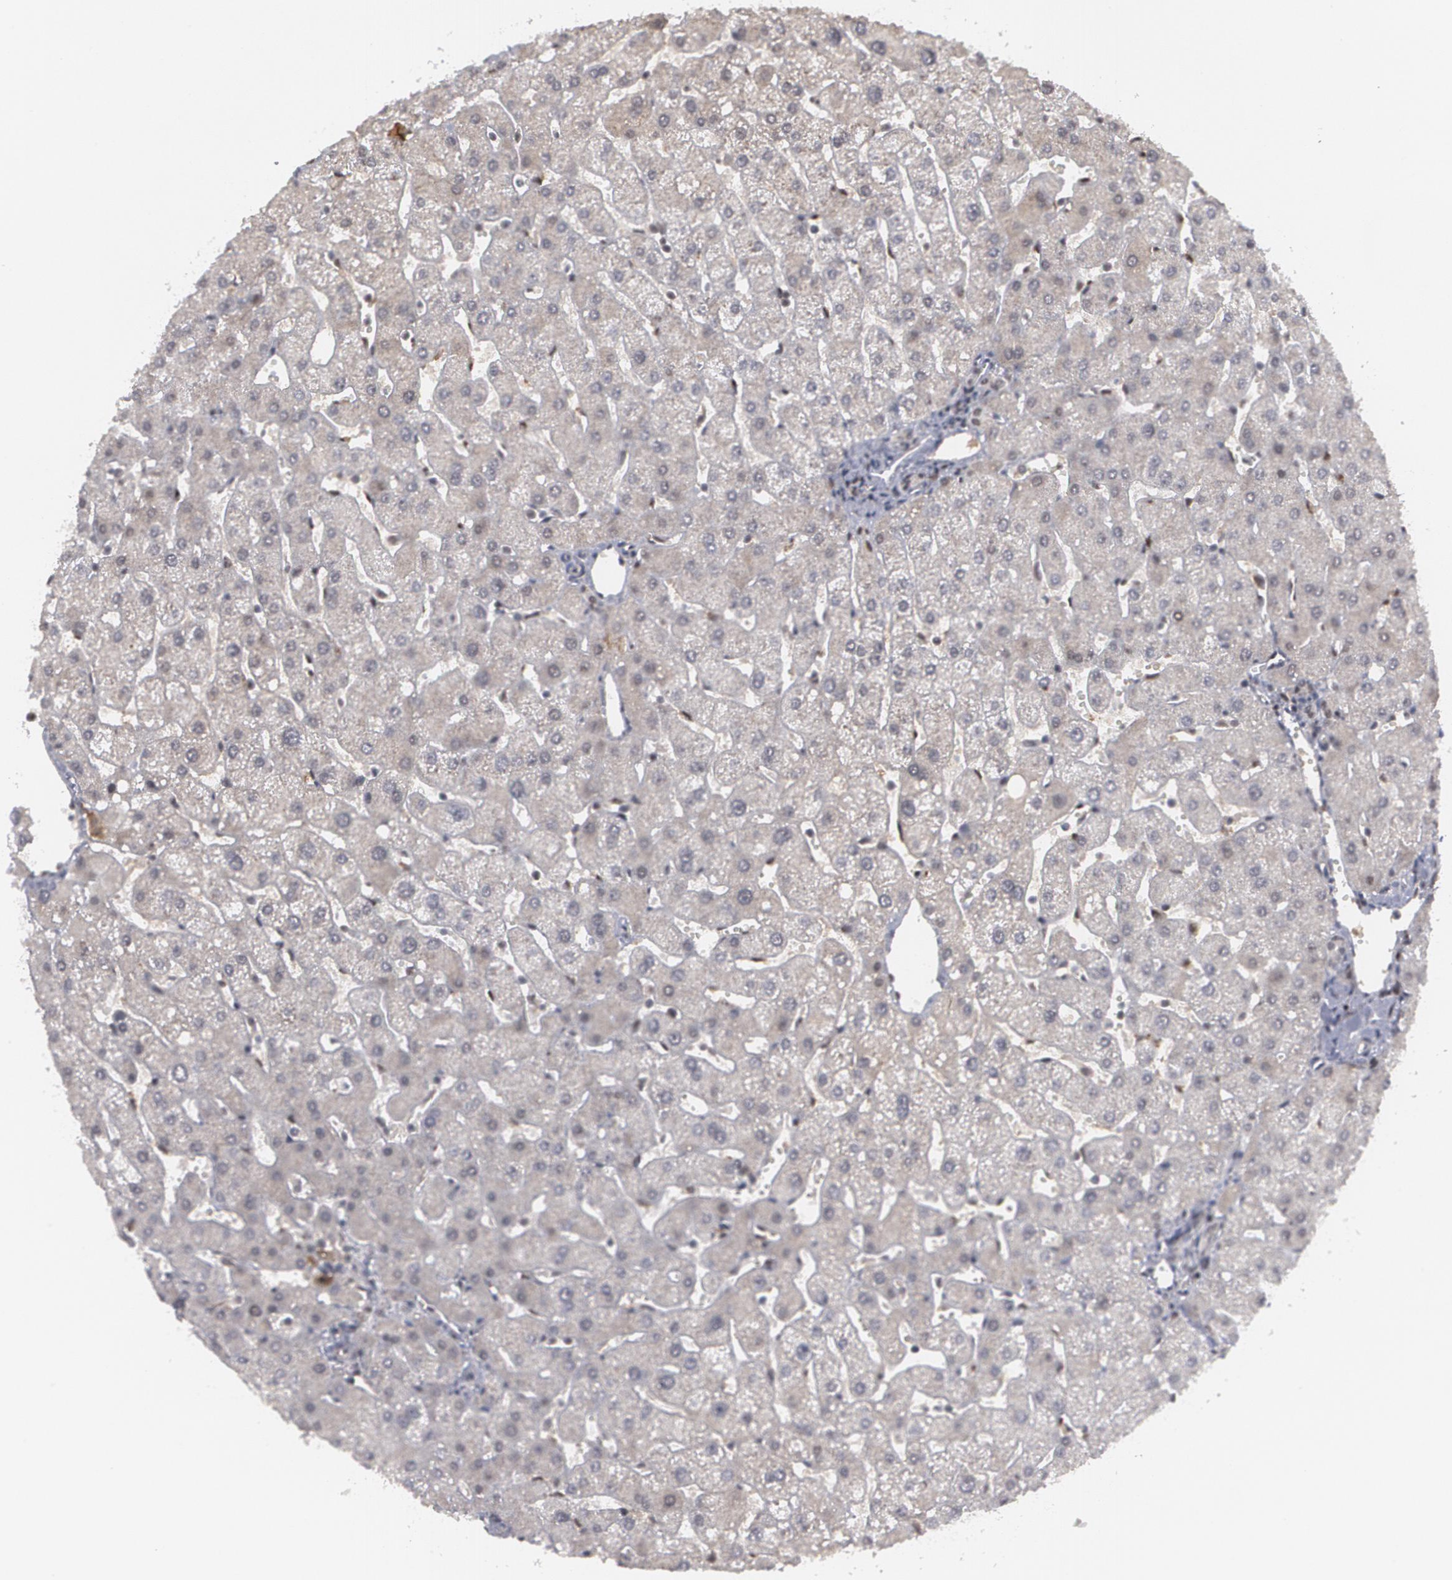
{"staining": {"intensity": "weak", "quantity": "25%-75%", "location": "nuclear"}, "tissue": "liver", "cell_type": "Cholangiocytes", "image_type": "normal", "snomed": [{"axis": "morphology", "description": "Normal tissue, NOS"}, {"axis": "topography", "description": "Liver"}], "caption": "Weak nuclear expression for a protein is identified in approximately 25%-75% of cholangiocytes of unremarkable liver using immunohistochemistry.", "gene": "INTS6L", "patient": {"sex": "male", "age": 67}}